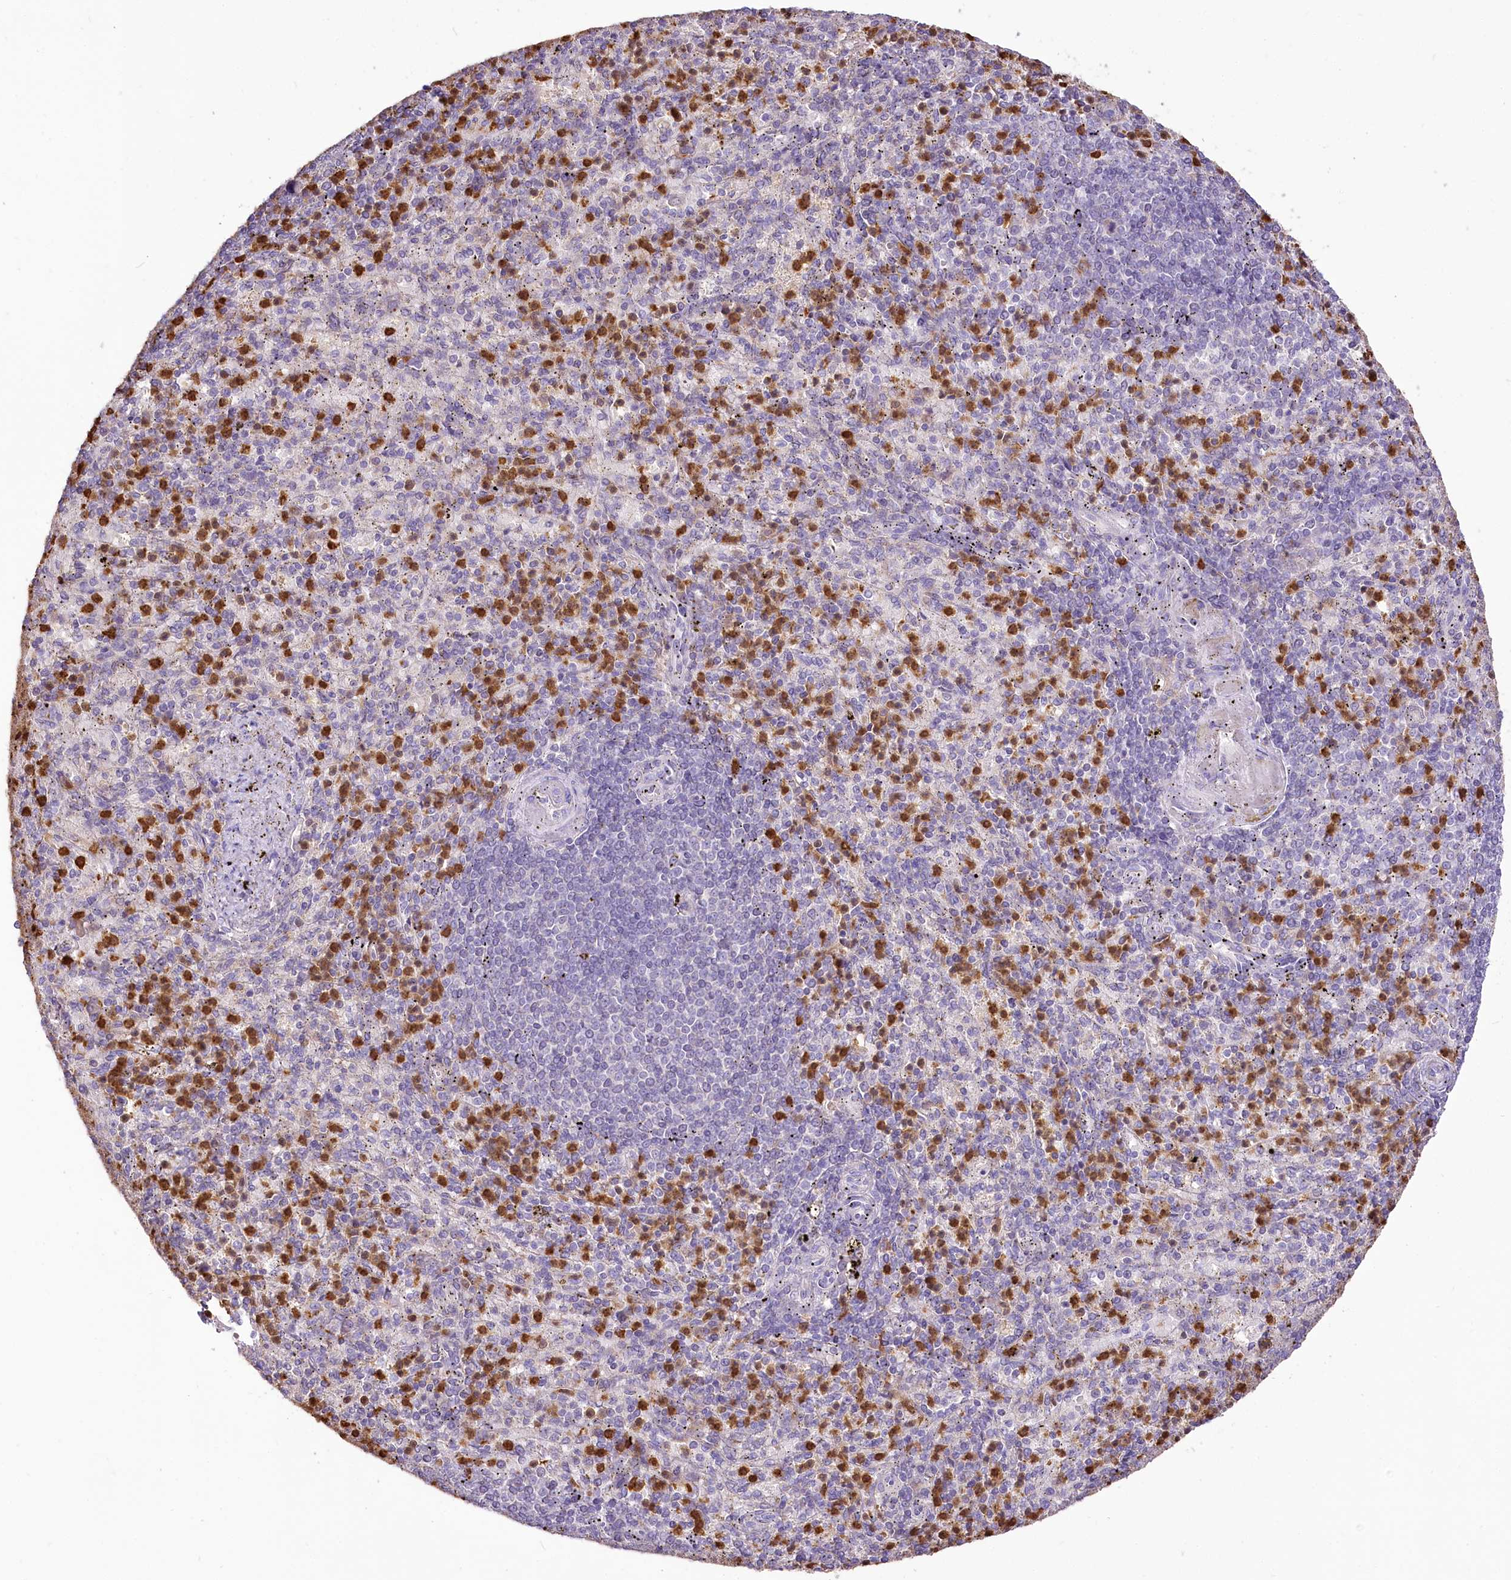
{"staining": {"intensity": "strong", "quantity": "25%-75%", "location": "cytoplasmic/membranous"}, "tissue": "spleen", "cell_type": "Cells in red pulp", "image_type": "normal", "snomed": [{"axis": "morphology", "description": "Normal tissue, NOS"}, {"axis": "topography", "description": "Spleen"}], "caption": "A histopathology image of spleen stained for a protein displays strong cytoplasmic/membranous brown staining in cells in red pulp. (DAB IHC with brightfield microscopy, high magnification).", "gene": "DPYD", "patient": {"sex": "female", "age": 74}}